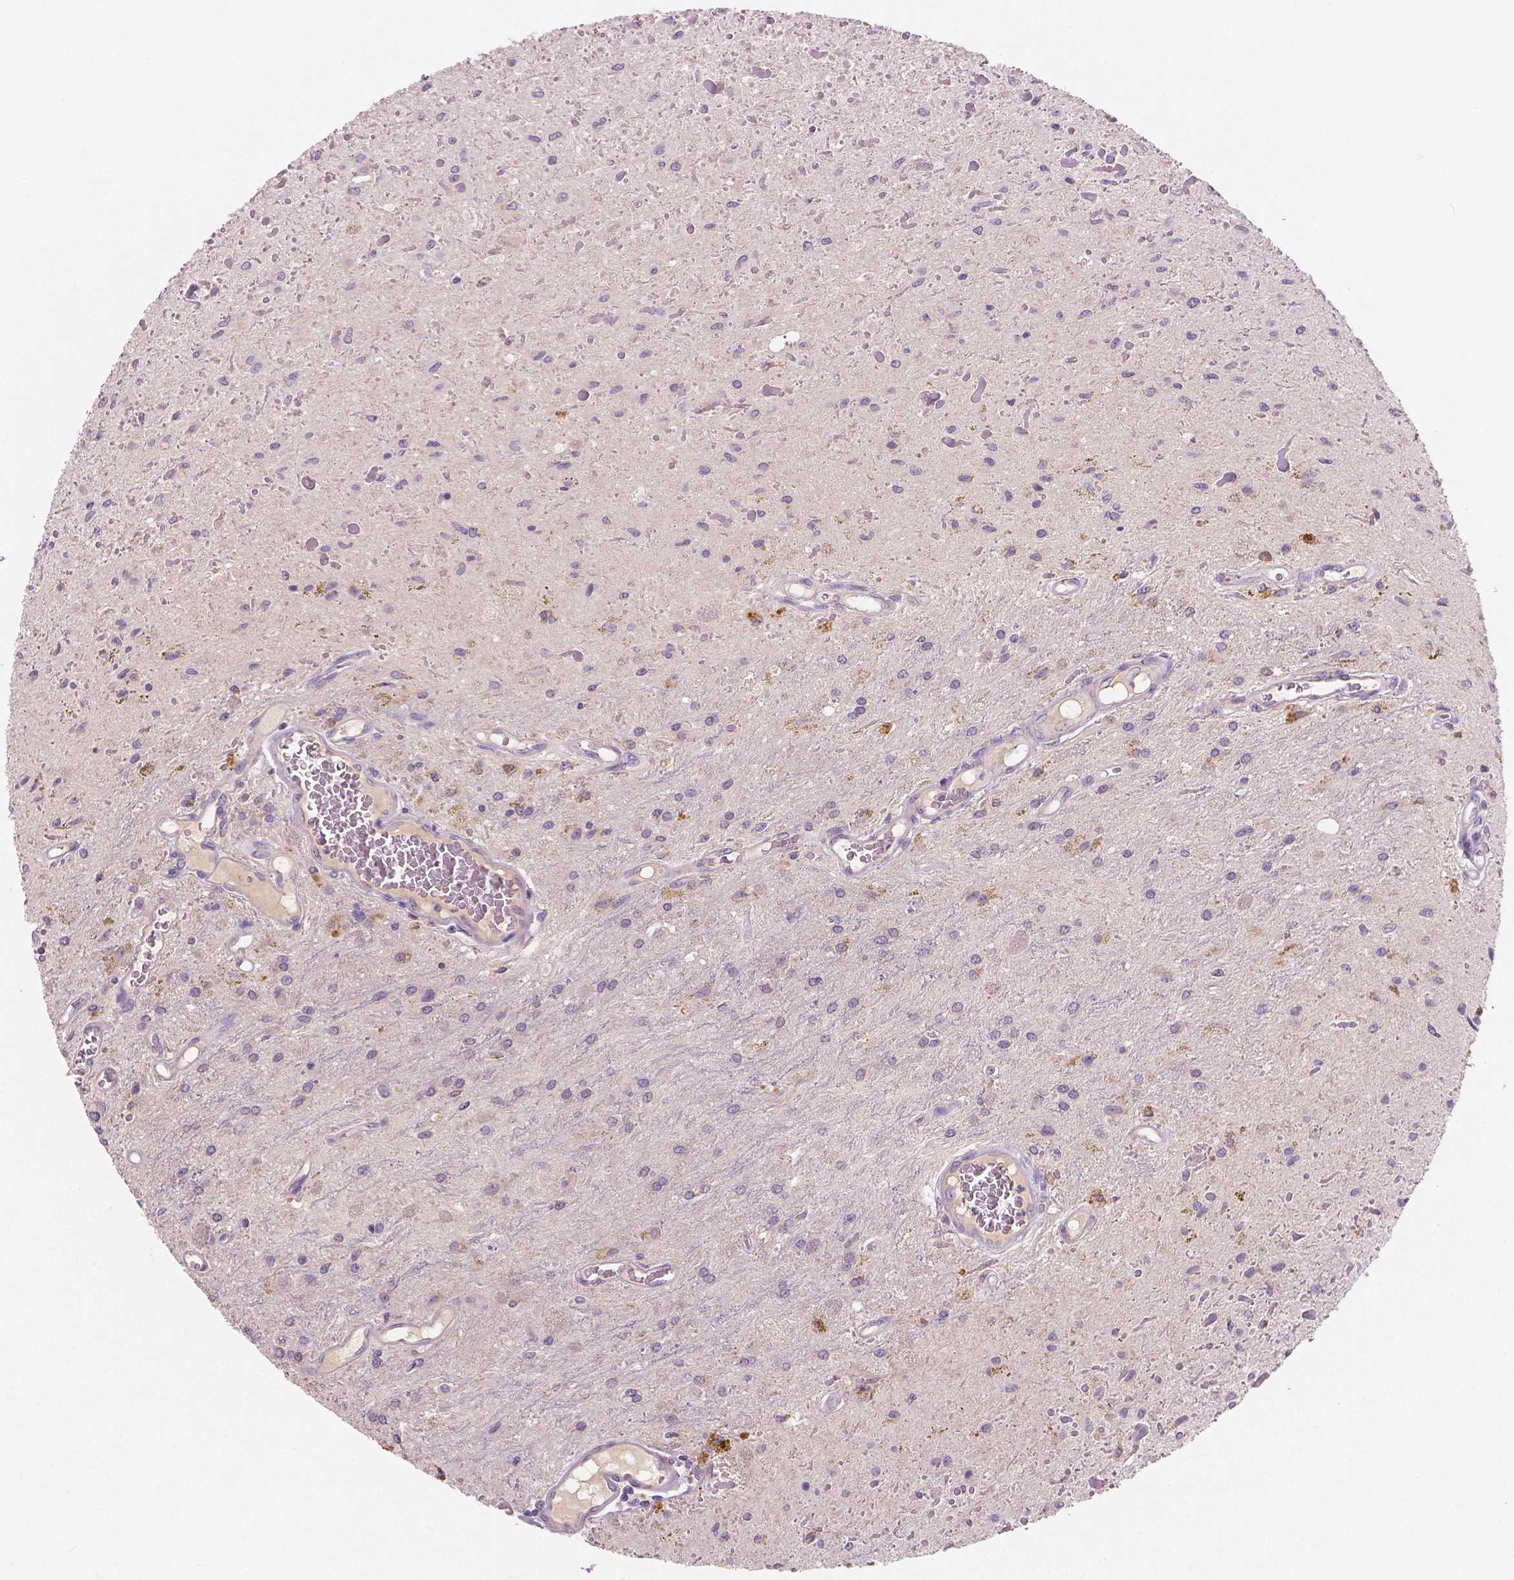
{"staining": {"intensity": "negative", "quantity": "none", "location": "none"}, "tissue": "glioma", "cell_type": "Tumor cells", "image_type": "cancer", "snomed": [{"axis": "morphology", "description": "Glioma, malignant, Low grade"}, {"axis": "topography", "description": "Cerebellum"}], "caption": "A micrograph of low-grade glioma (malignant) stained for a protein exhibits no brown staining in tumor cells.", "gene": "LSM14B", "patient": {"sex": "female", "age": 14}}